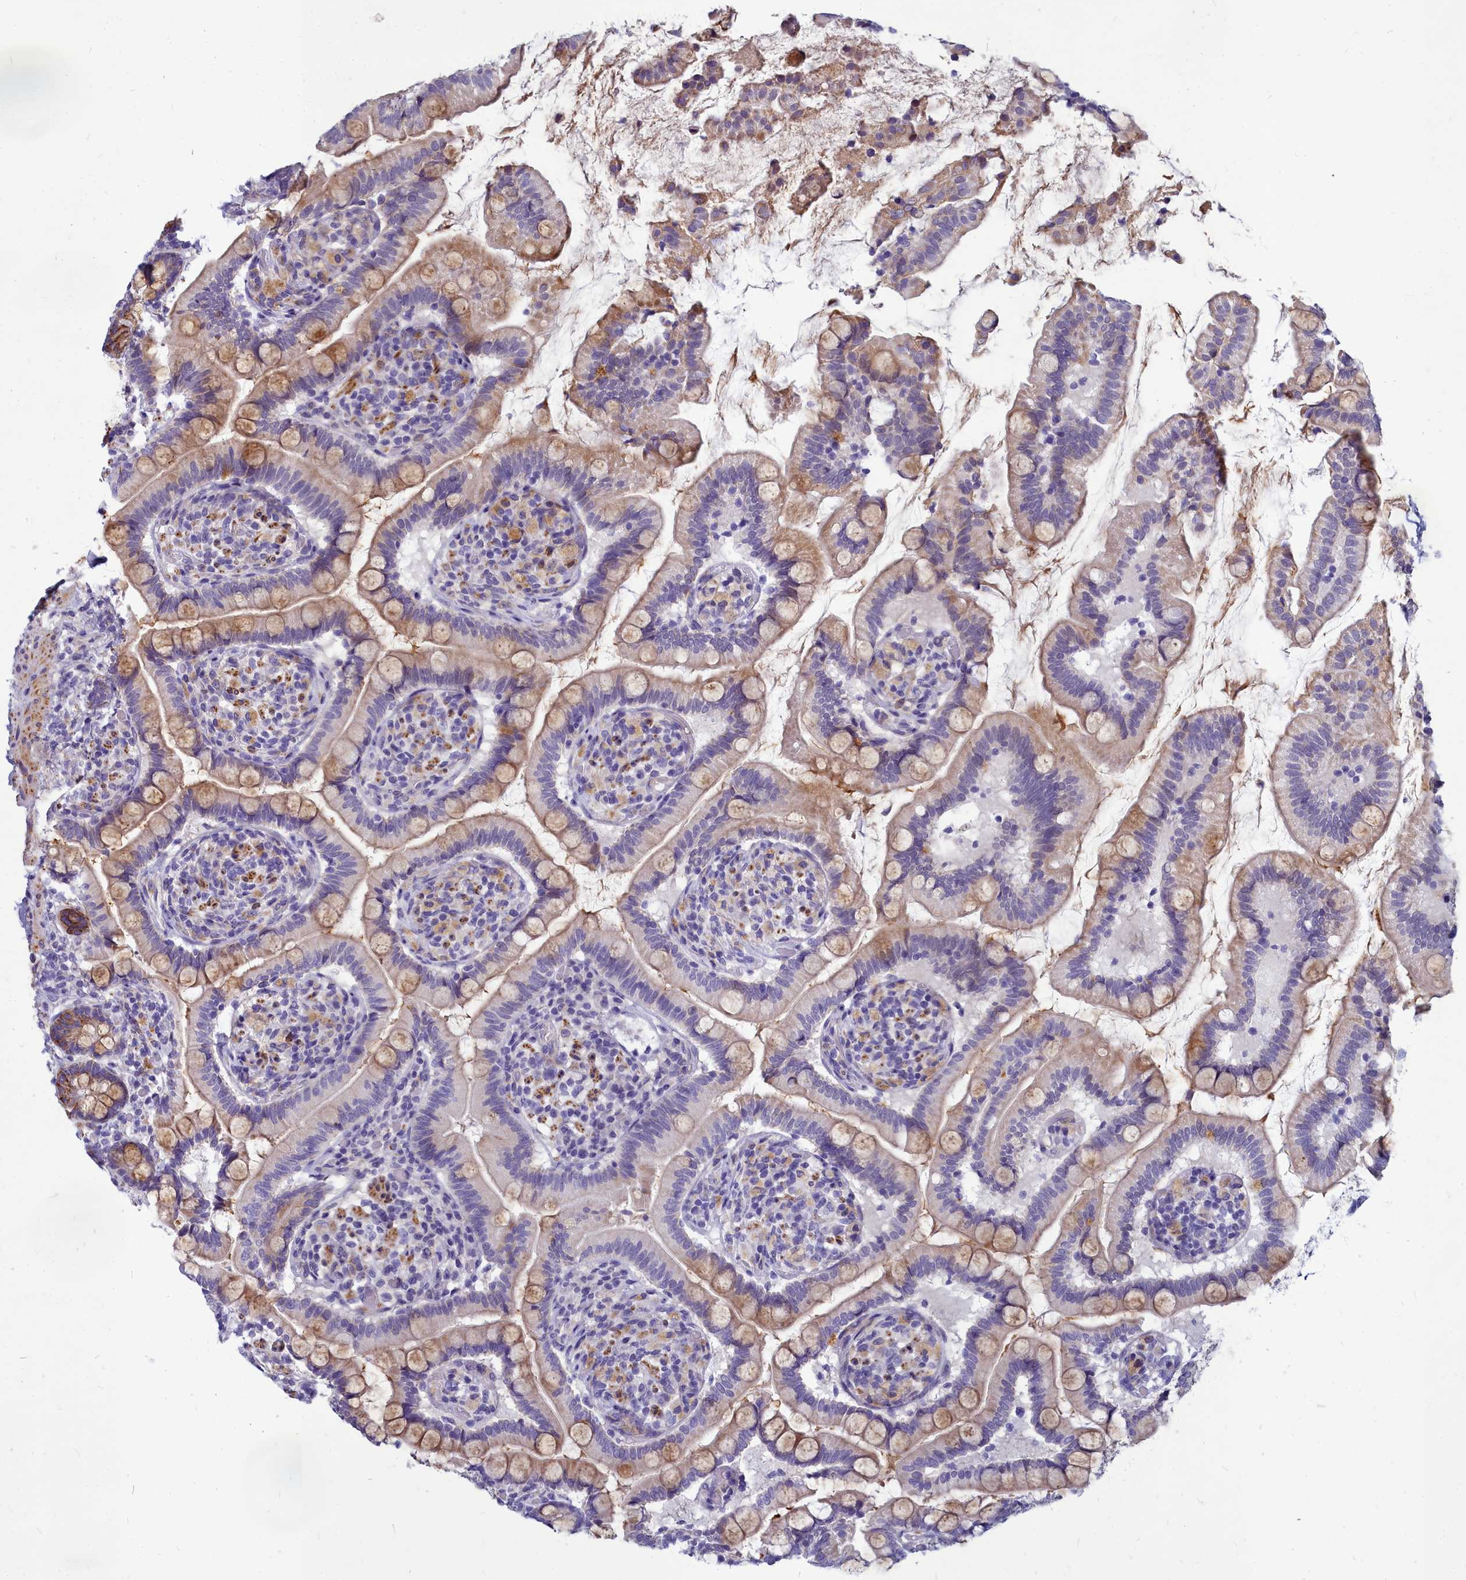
{"staining": {"intensity": "moderate", "quantity": "25%-75%", "location": "cytoplasmic/membranous"}, "tissue": "small intestine", "cell_type": "Glandular cells", "image_type": "normal", "snomed": [{"axis": "morphology", "description": "Normal tissue, NOS"}, {"axis": "topography", "description": "Small intestine"}], "caption": "IHC photomicrograph of normal human small intestine stained for a protein (brown), which demonstrates medium levels of moderate cytoplasmic/membranous staining in approximately 25%-75% of glandular cells.", "gene": "SMPD4", "patient": {"sex": "female", "age": 64}}